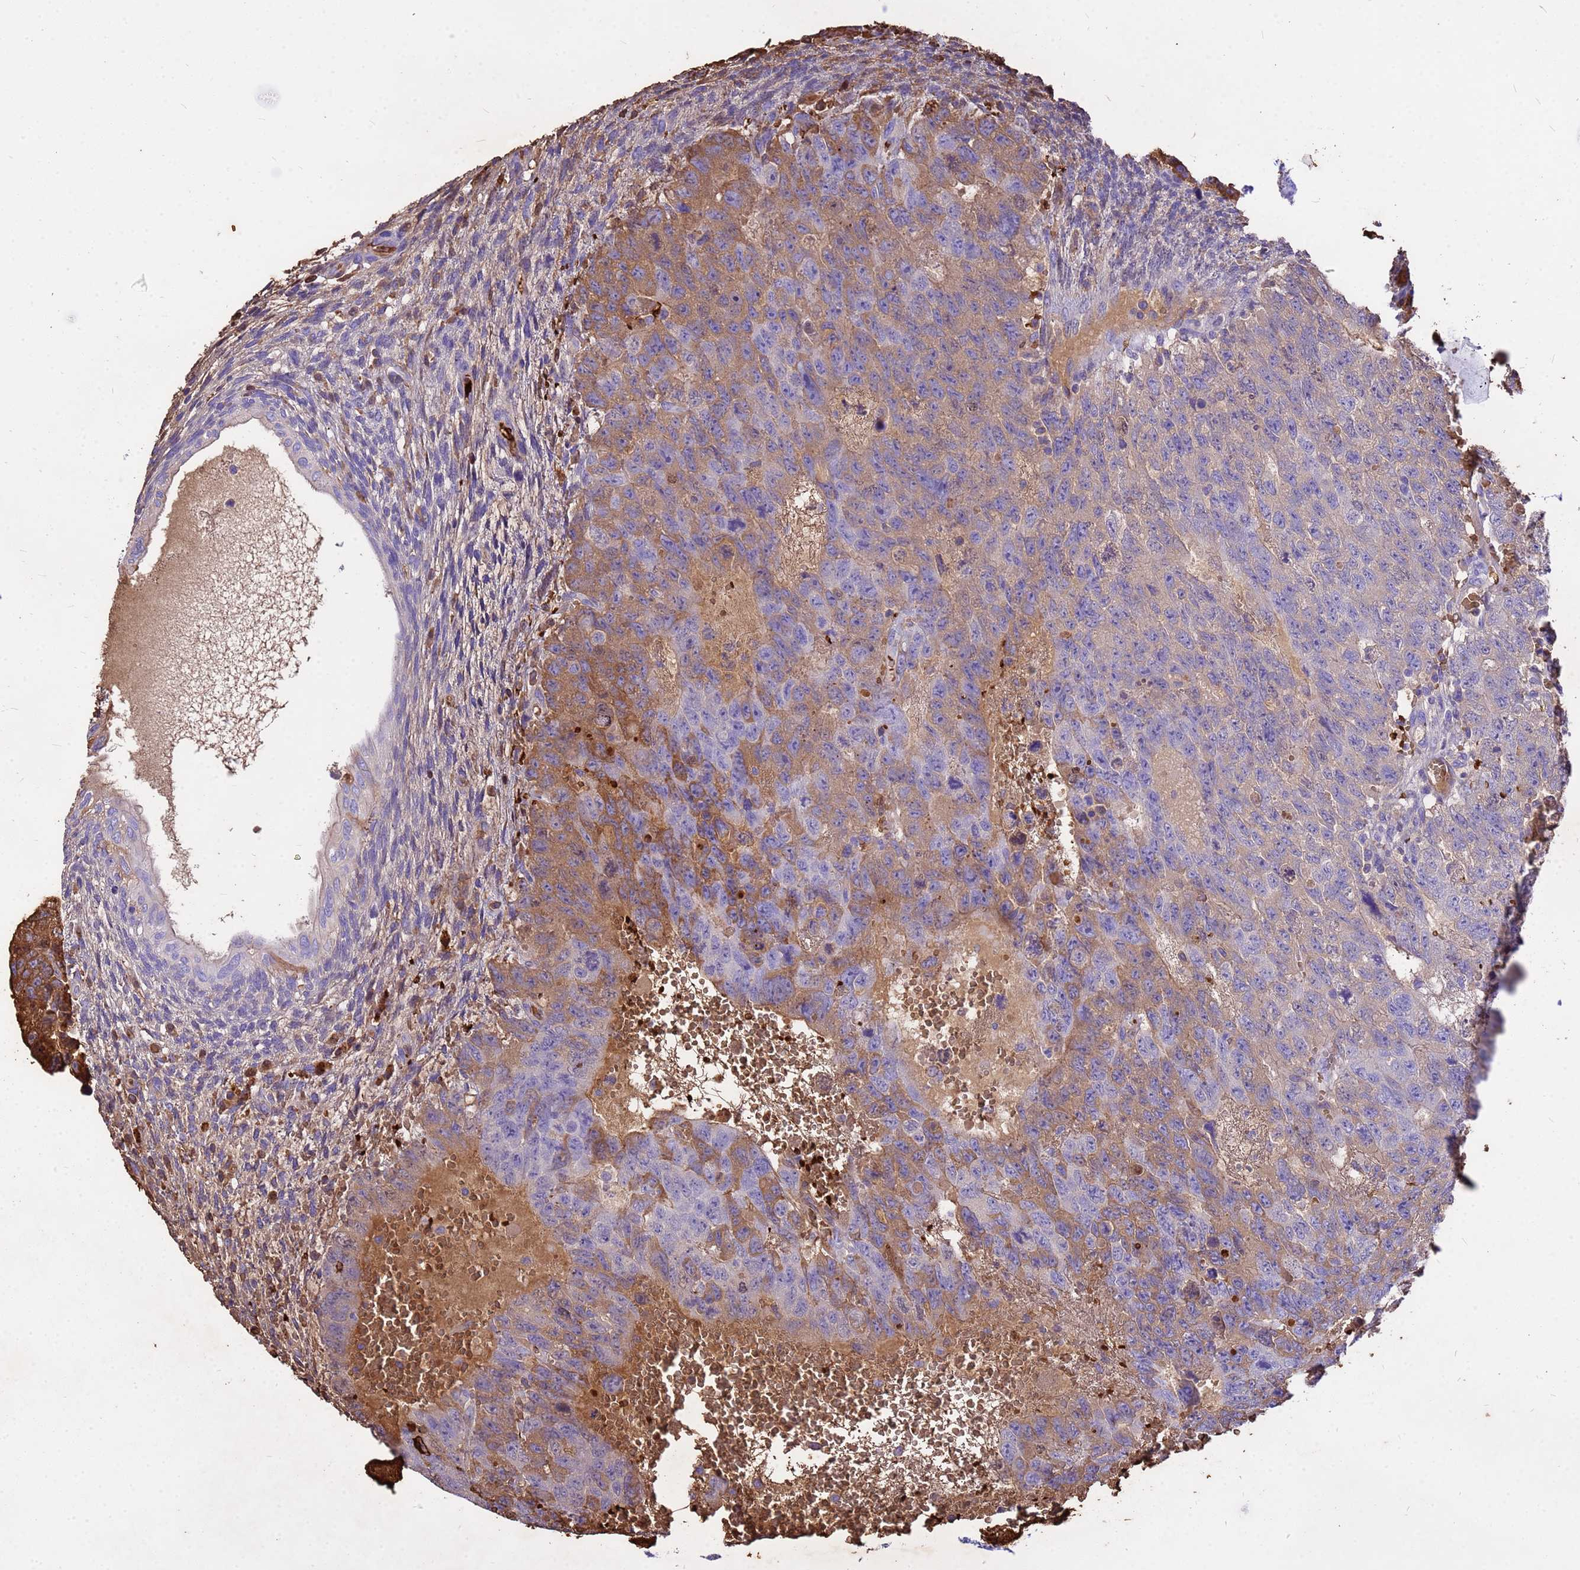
{"staining": {"intensity": "moderate", "quantity": "<25%", "location": "cytoplasmic/membranous"}, "tissue": "testis cancer", "cell_type": "Tumor cells", "image_type": "cancer", "snomed": [{"axis": "morphology", "description": "Carcinoma, Embryonal, NOS"}, {"axis": "topography", "description": "Testis"}], "caption": "This histopathology image reveals testis cancer stained with immunohistochemistry (IHC) to label a protein in brown. The cytoplasmic/membranous of tumor cells show moderate positivity for the protein. Nuclei are counter-stained blue.", "gene": "HBA2", "patient": {"sex": "male", "age": 26}}